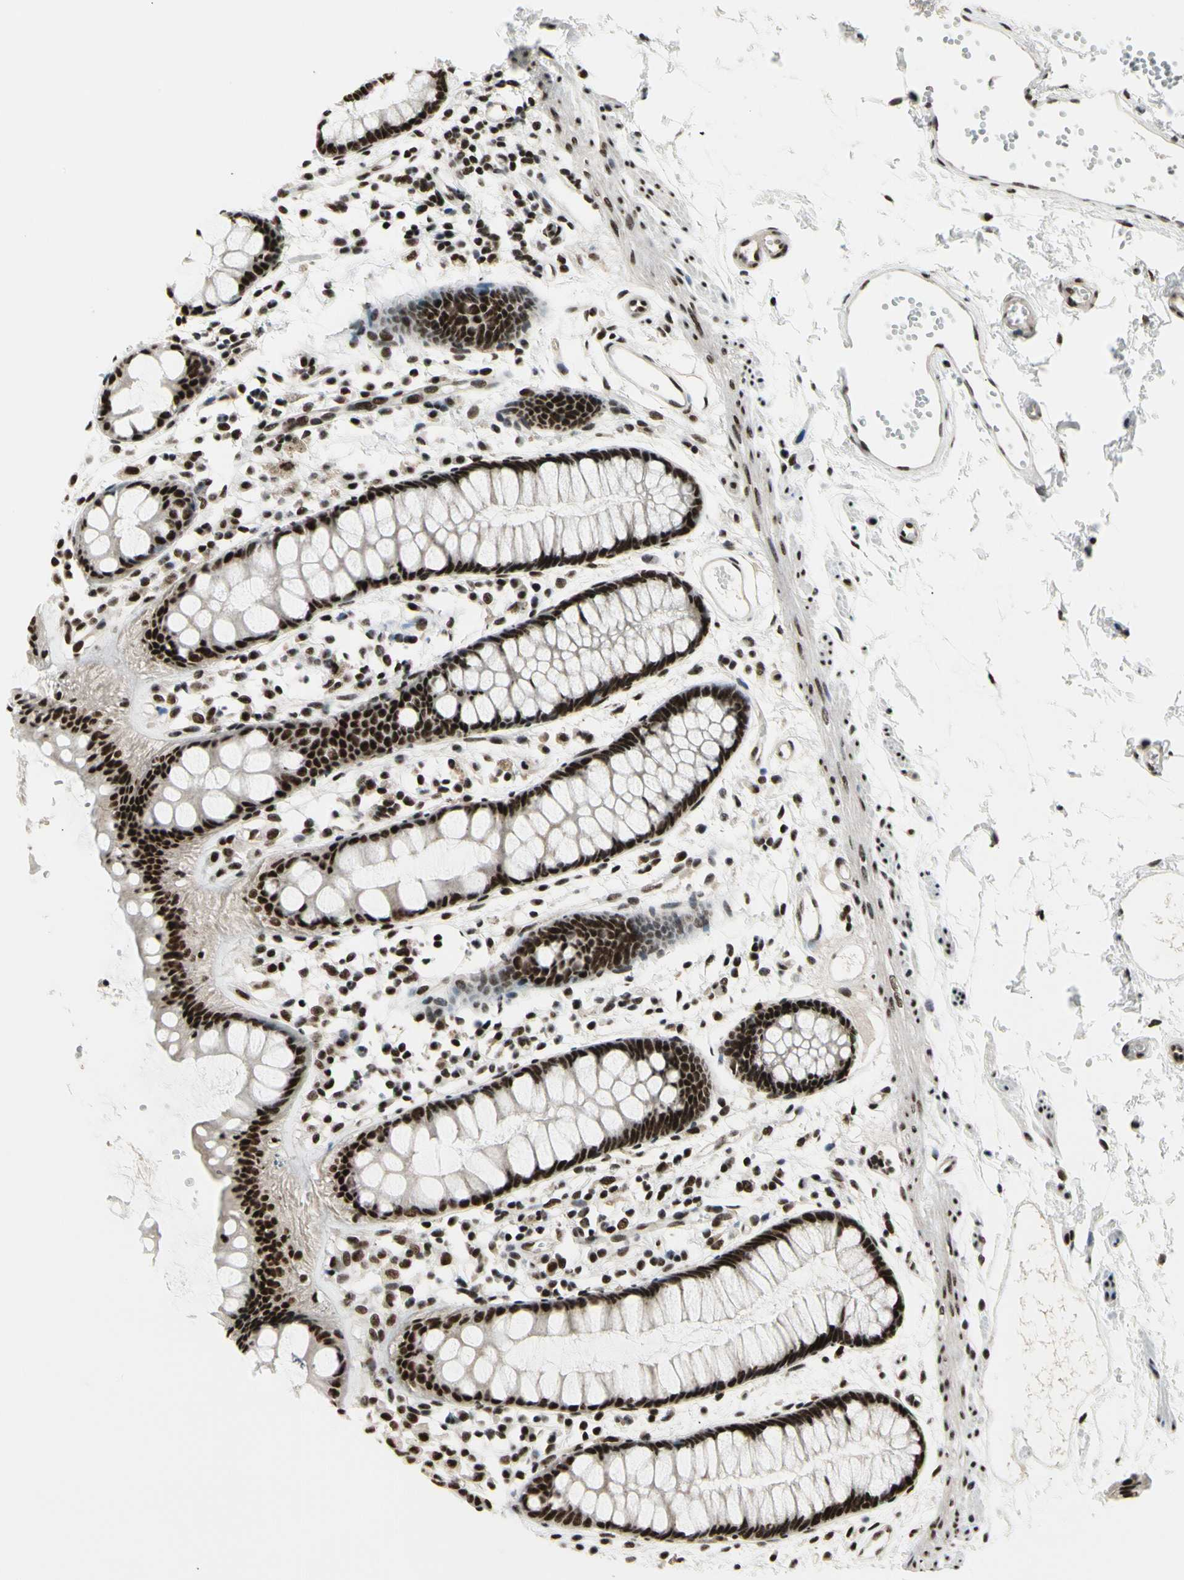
{"staining": {"intensity": "strong", "quantity": ">75%", "location": "nuclear"}, "tissue": "rectum", "cell_type": "Glandular cells", "image_type": "normal", "snomed": [{"axis": "morphology", "description": "Normal tissue, NOS"}, {"axis": "topography", "description": "Rectum"}], "caption": "Glandular cells reveal high levels of strong nuclear positivity in approximately >75% of cells in normal human rectum.", "gene": "SRSF11", "patient": {"sex": "female", "age": 66}}